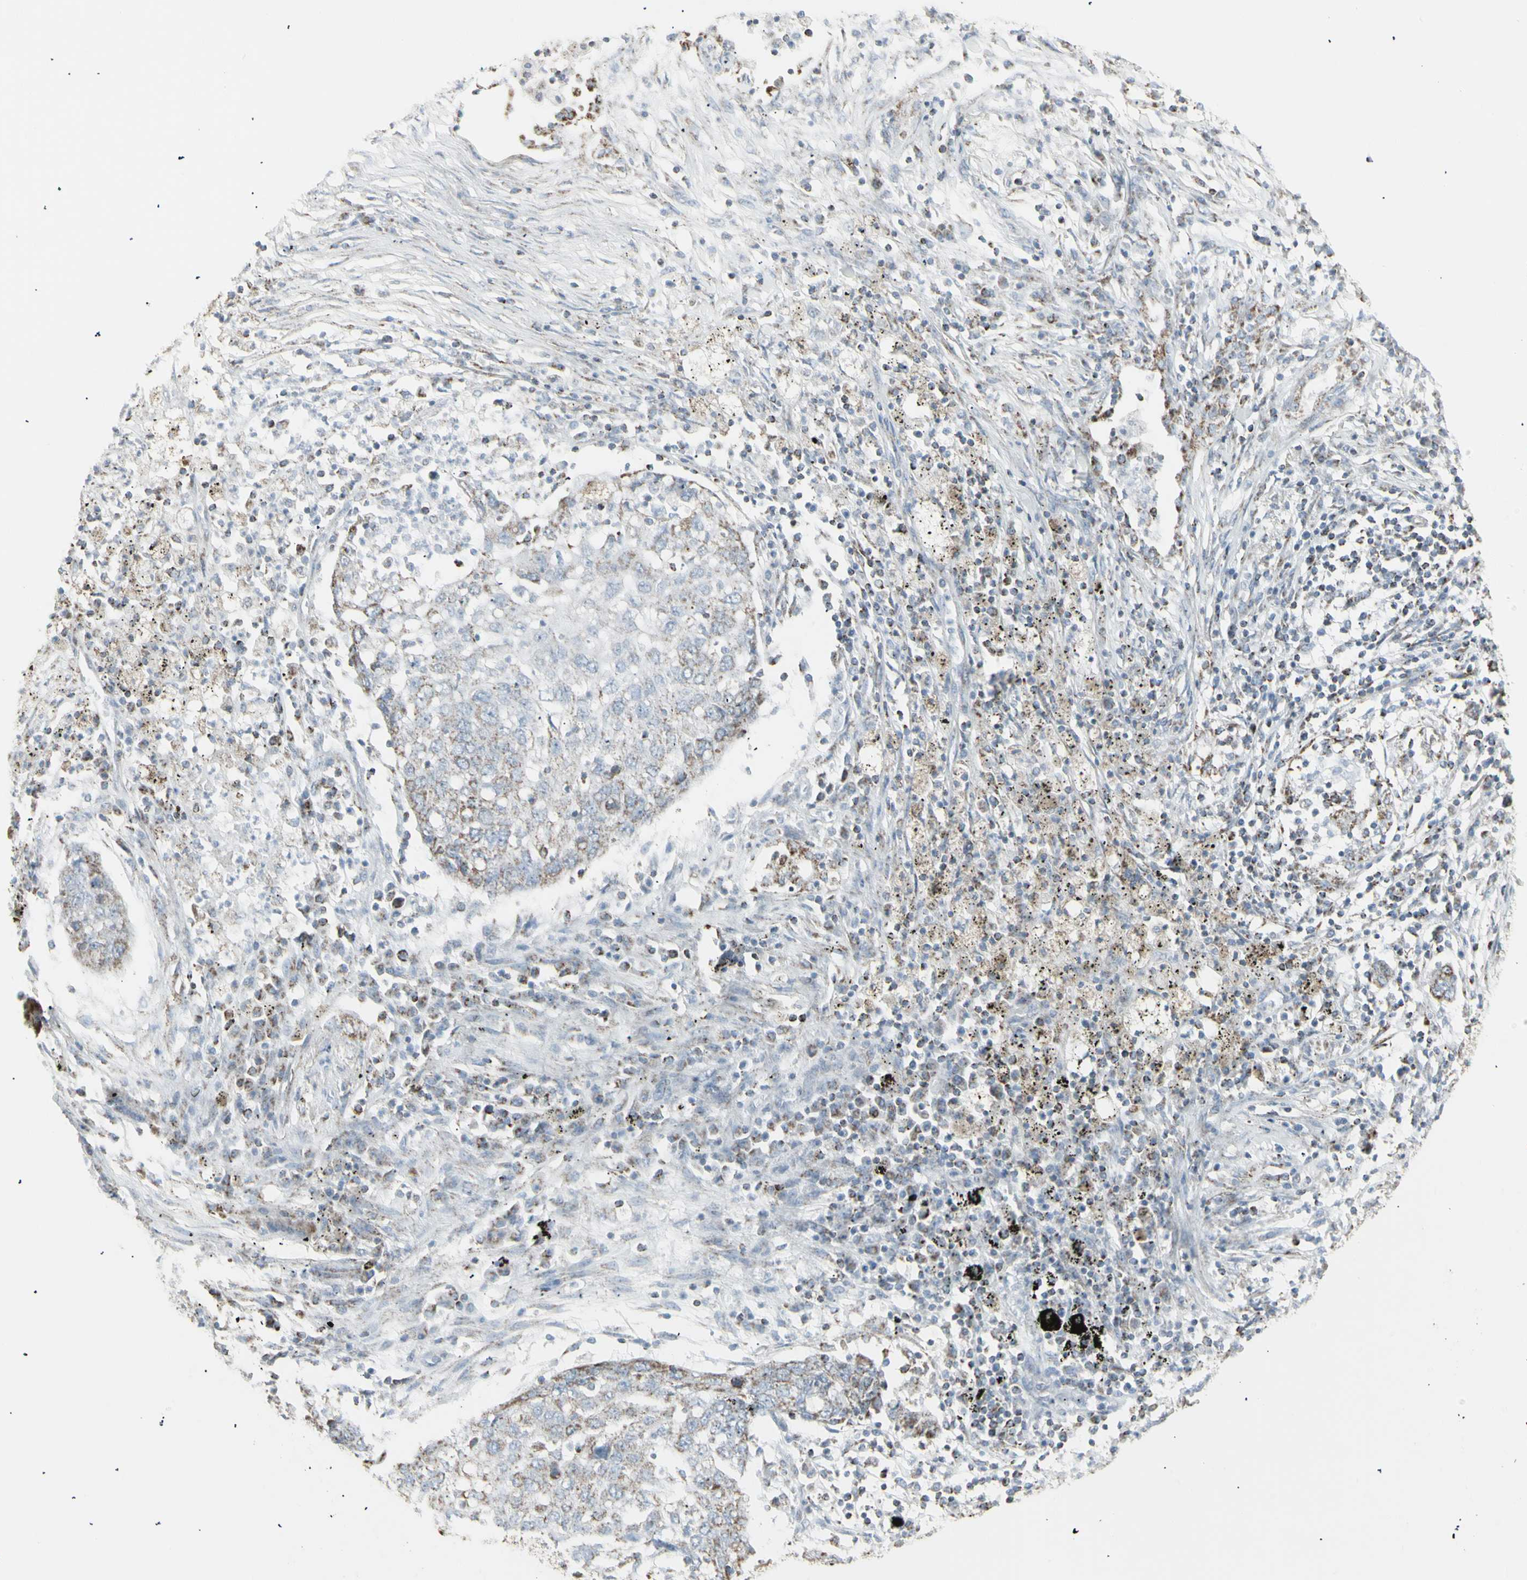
{"staining": {"intensity": "weak", "quantity": "25%-75%", "location": "cytoplasmic/membranous"}, "tissue": "lung cancer", "cell_type": "Tumor cells", "image_type": "cancer", "snomed": [{"axis": "morphology", "description": "Squamous cell carcinoma, NOS"}, {"axis": "topography", "description": "Lung"}], "caption": "Protein analysis of lung cancer tissue displays weak cytoplasmic/membranous staining in approximately 25%-75% of tumor cells. (Brightfield microscopy of DAB IHC at high magnification).", "gene": "PLGRKT", "patient": {"sex": "female", "age": 63}}